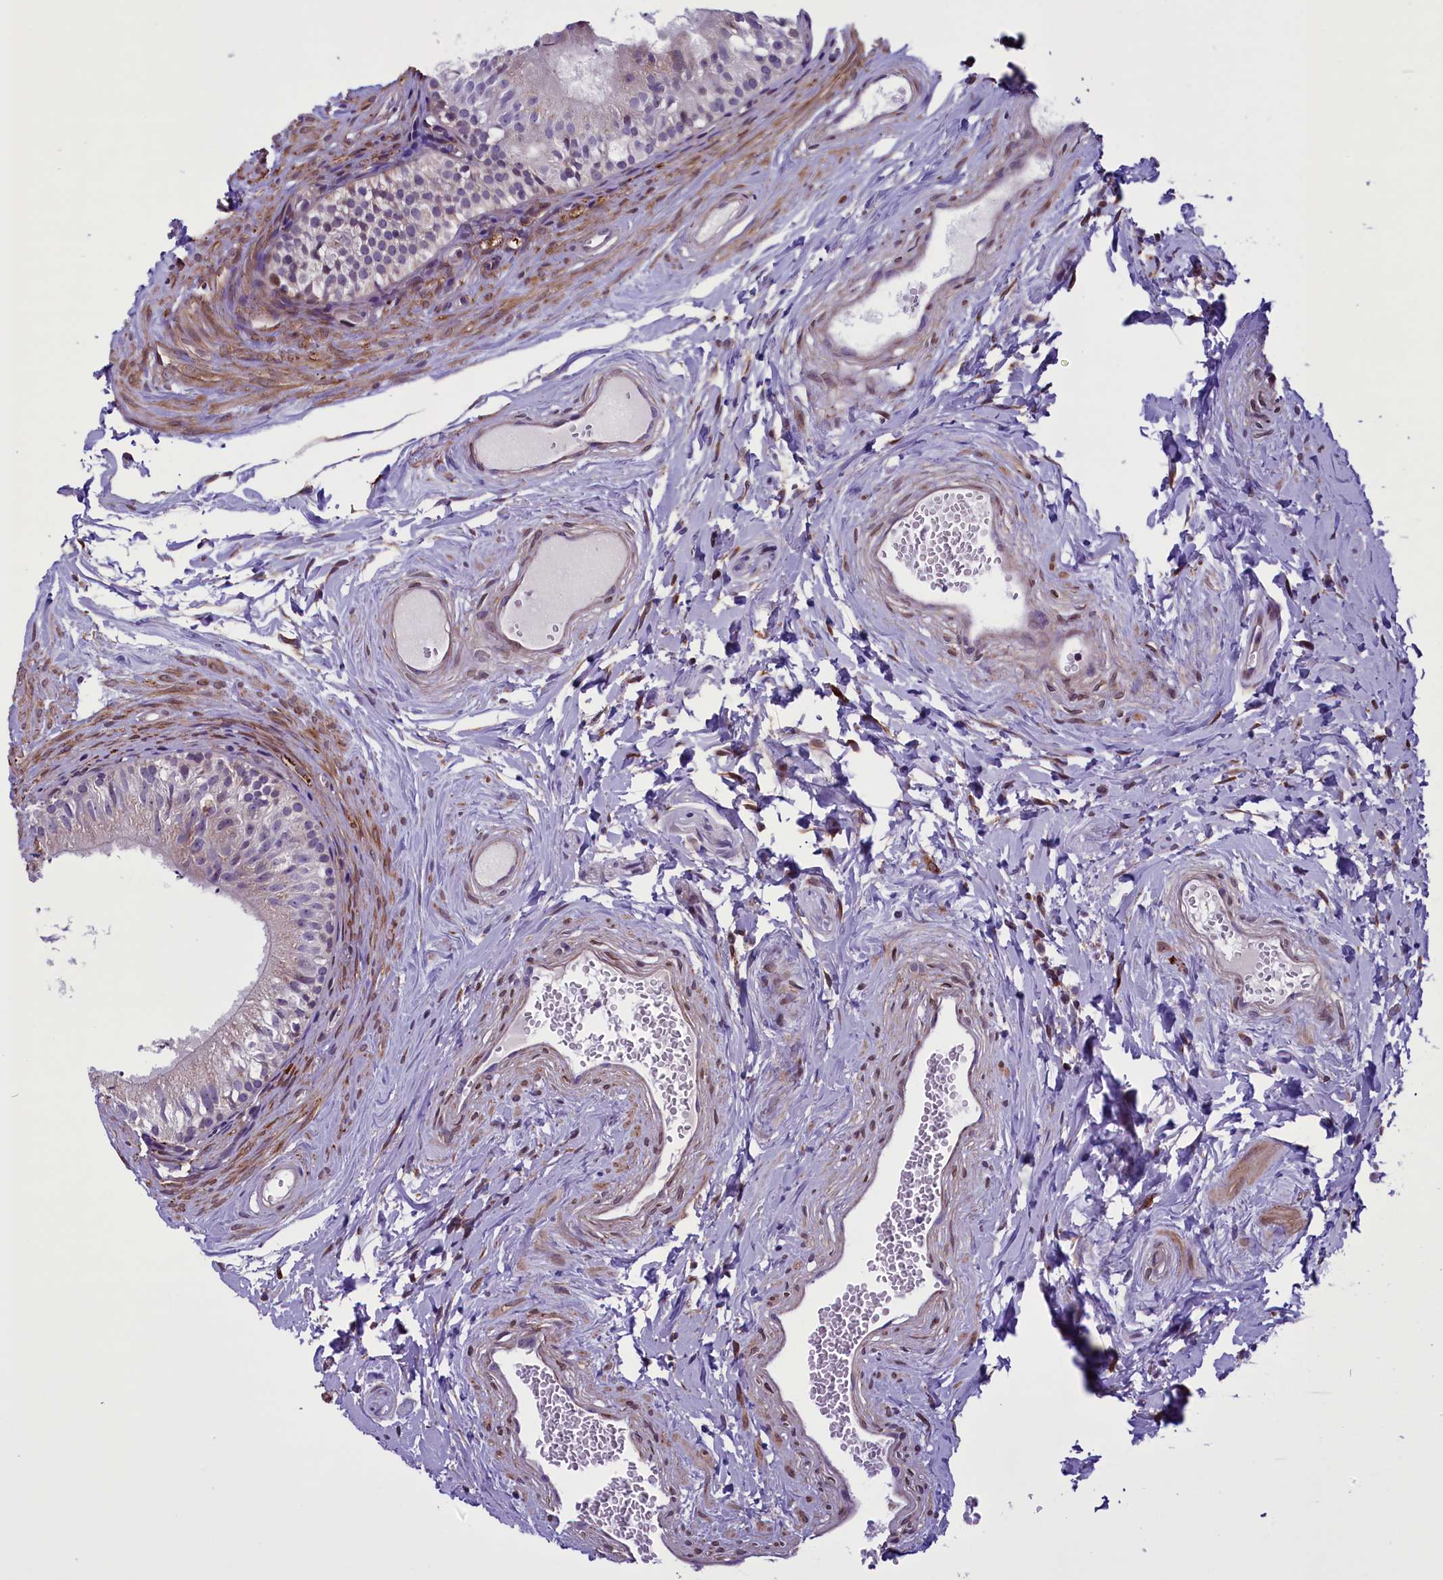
{"staining": {"intensity": "weak", "quantity": "25%-75%", "location": "cytoplasmic/membranous"}, "tissue": "epididymis", "cell_type": "Glandular cells", "image_type": "normal", "snomed": [{"axis": "morphology", "description": "Normal tissue, NOS"}, {"axis": "topography", "description": "Epididymis"}], "caption": "The immunohistochemical stain highlights weak cytoplasmic/membranous expression in glandular cells of benign epididymis.", "gene": "MIEF2", "patient": {"sex": "male", "age": 56}}